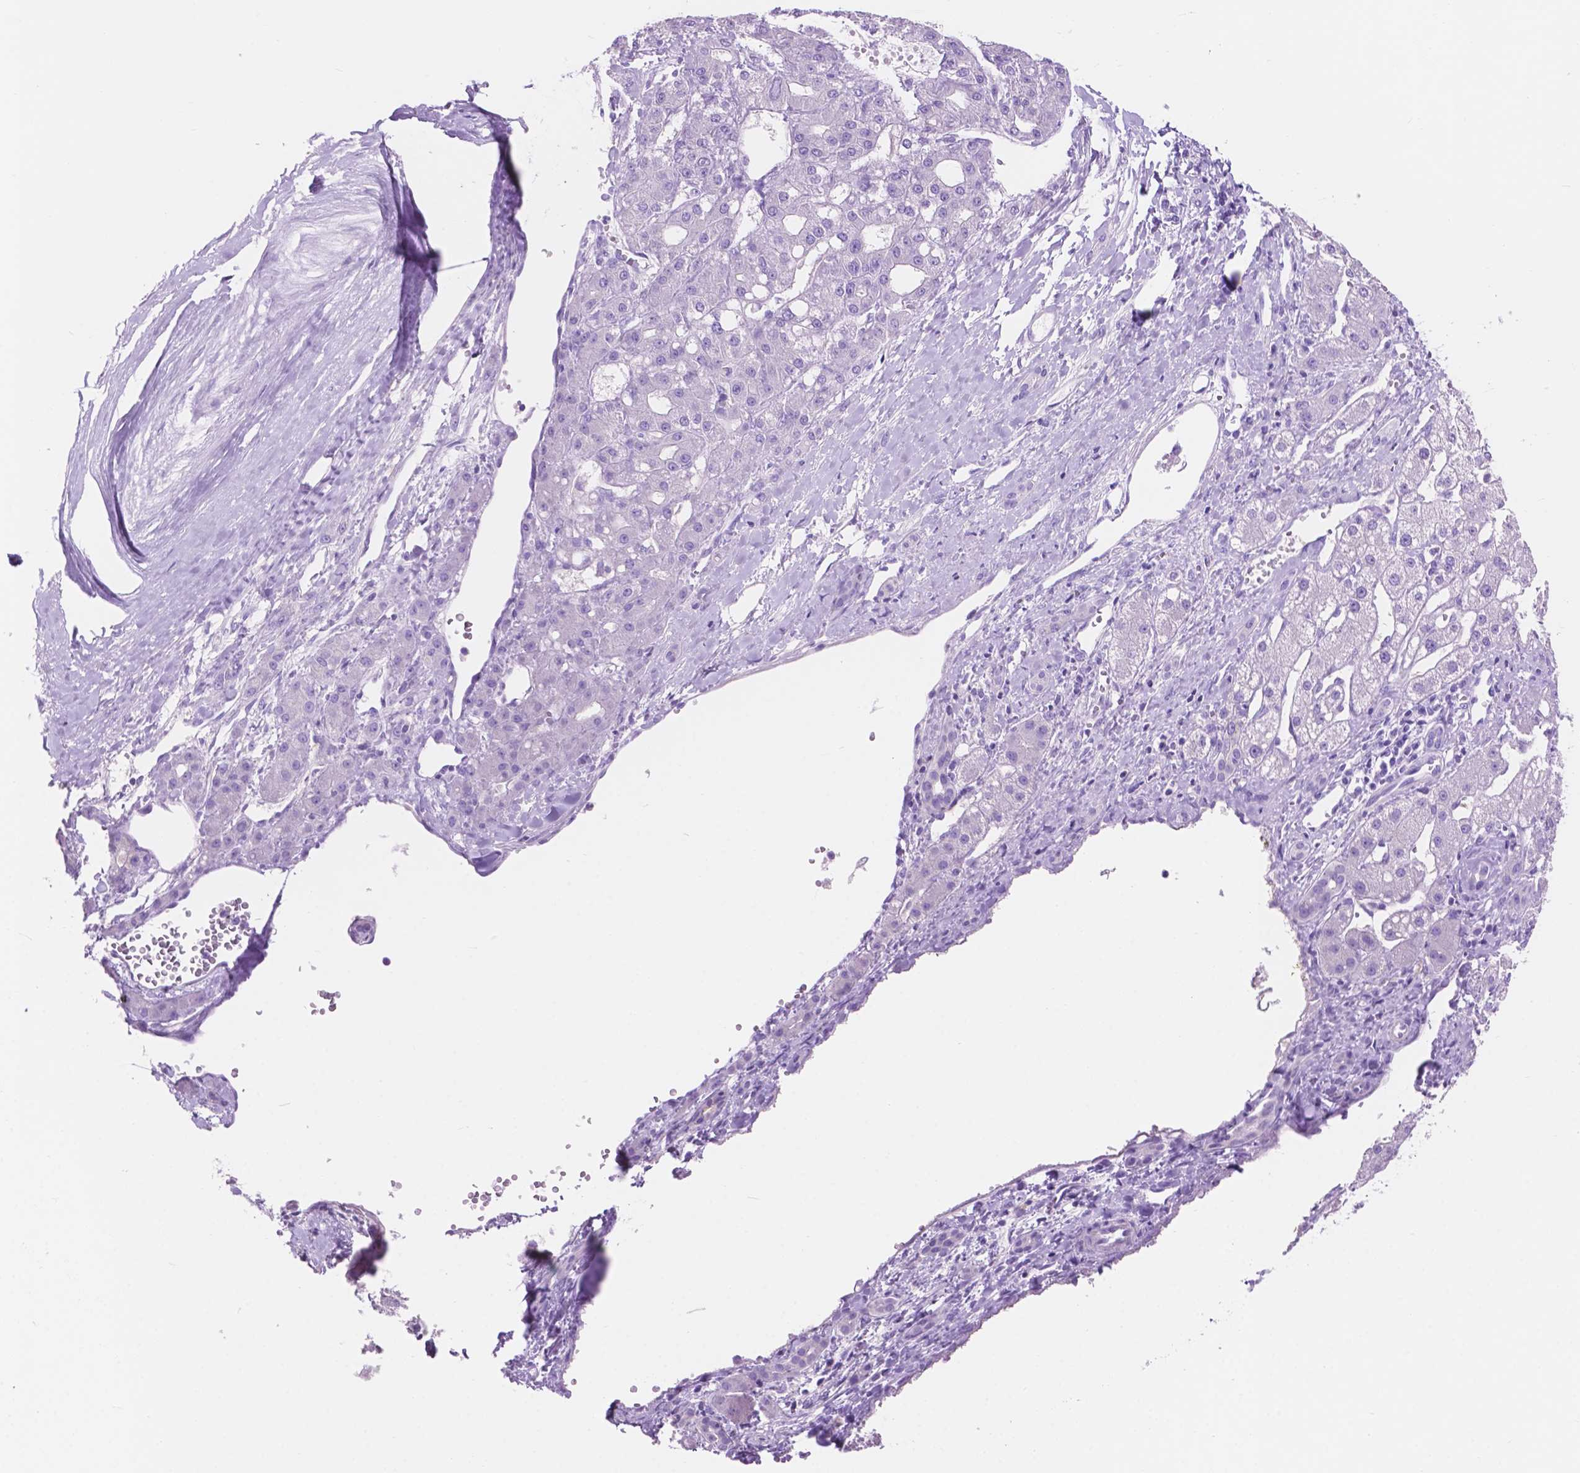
{"staining": {"intensity": "negative", "quantity": "none", "location": "none"}, "tissue": "liver cancer", "cell_type": "Tumor cells", "image_type": "cancer", "snomed": [{"axis": "morphology", "description": "Carcinoma, Hepatocellular, NOS"}, {"axis": "topography", "description": "Liver"}], "caption": "The histopathology image demonstrates no significant expression in tumor cells of hepatocellular carcinoma (liver).", "gene": "IGFN1", "patient": {"sex": "male", "age": 67}}